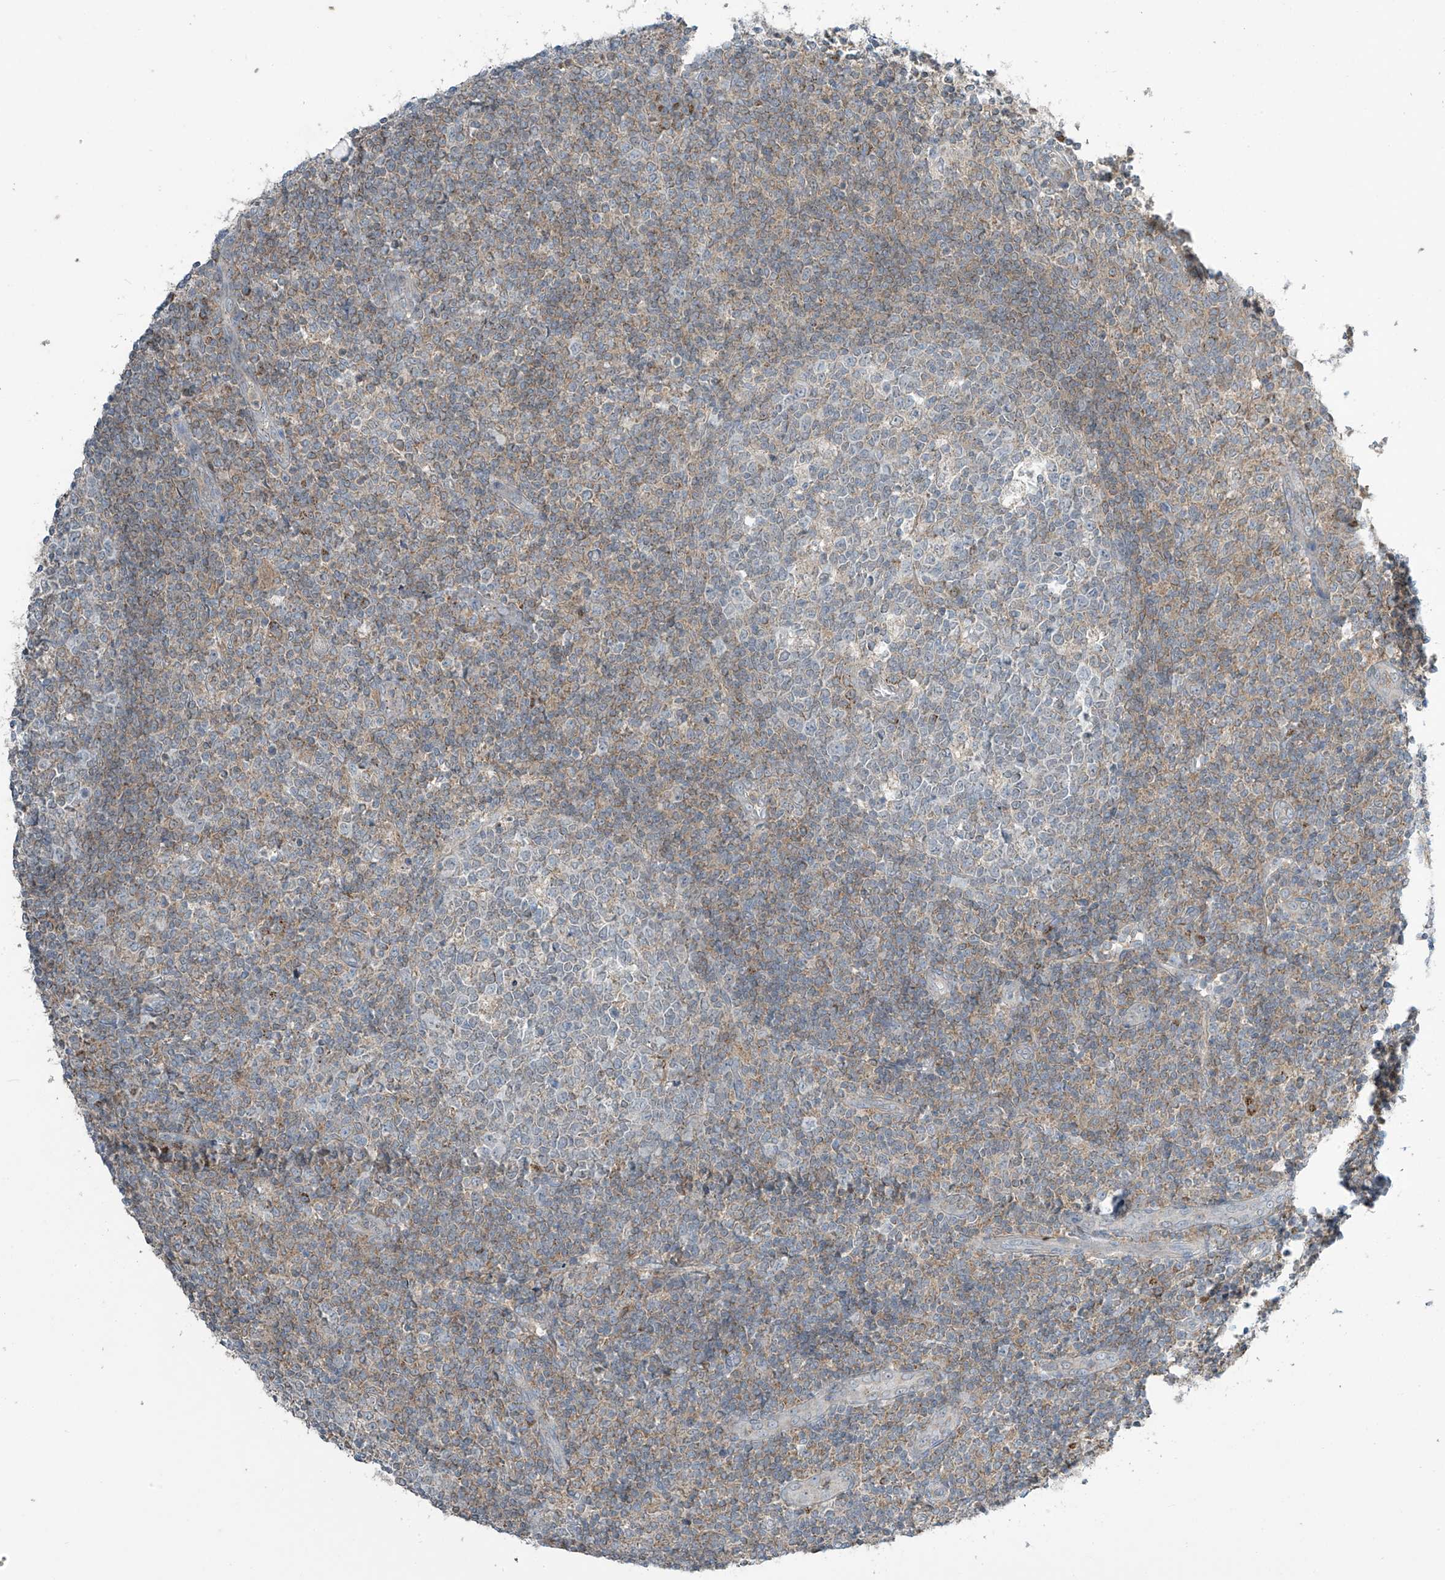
{"staining": {"intensity": "weak", "quantity": "25%-75%", "location": "cytoplasmic/membranous"}, "tissue": "tonsil", "cell_type": "Germinal center cells", "image_type": "normal", "snomed": [{"axis": "morphology", "description": "Normal tissue, NOS"}, {"axis": "topography", "description": "Tonsil"}], "caption": "A brown stain highlights weak cytoplasmic/membranous staining of a protein in germinal center cells of benign tonsil. (DAB (3,3'-diaminobenzidine) IHC, brown staining for protein, blue staining for nuclei).", "gene": "PARVG", "patient": {"sex": "female", "age": 19}}